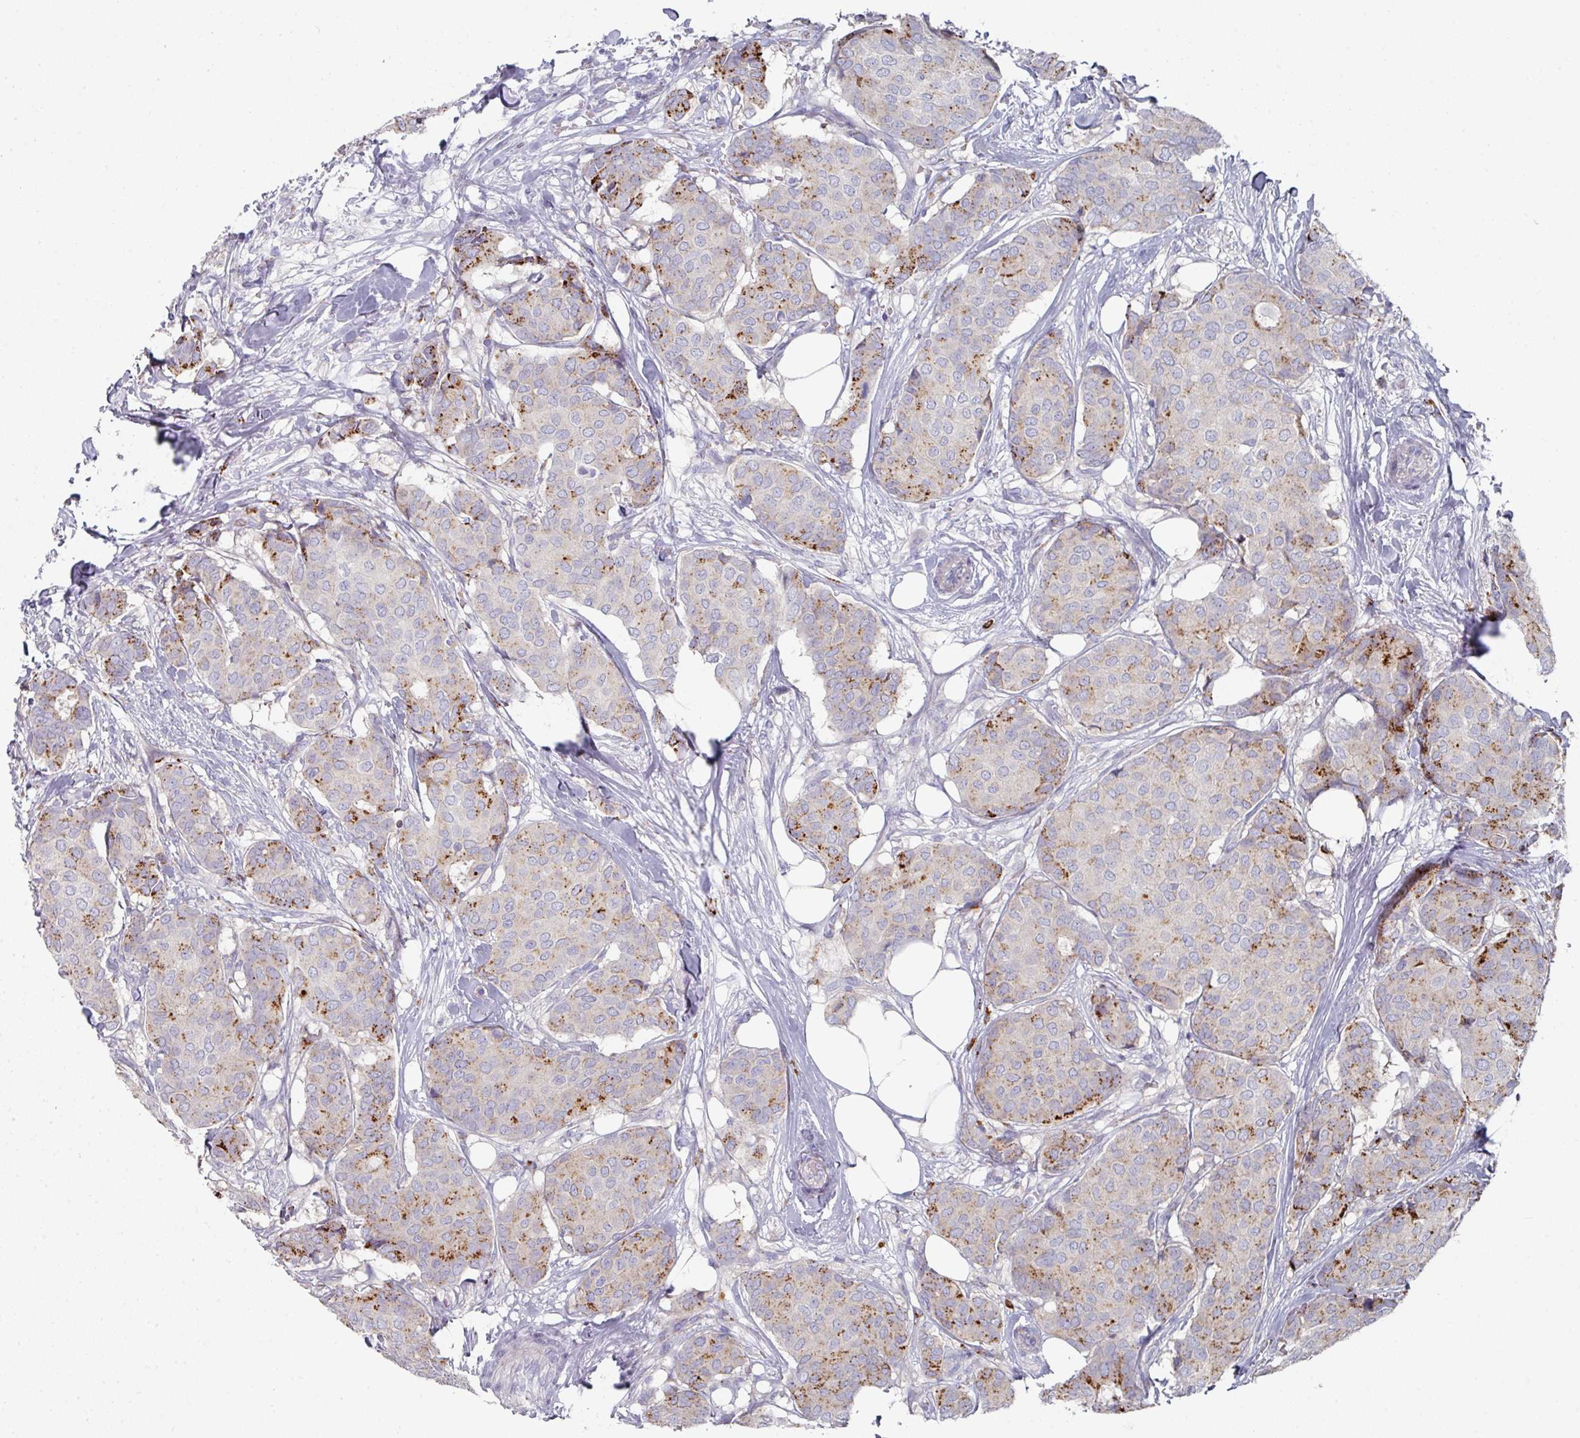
{"staining": {"intensity": "moderate", "quantity": "<25%", "location": "cytoplasmic/membranous"}, "tissue": "breast cancer", "cell_type": "Tumor cells", "image_type": "cancer", "snomed": [{"axis": "morphology", "description": "Duct carcinoma"}, {"axis": "topography", "description": "Breast"}], "caption": "Immunohistochemistry photomicrograph of intraductal carcinoma (breast) stained for a protein (brown), which shows low levels of moderate cytoplasmic/membranous staining in approximately <25% of tumor cells.", "gene": "NT5C1A", "patient": {"sex": "female", "age": 75}}